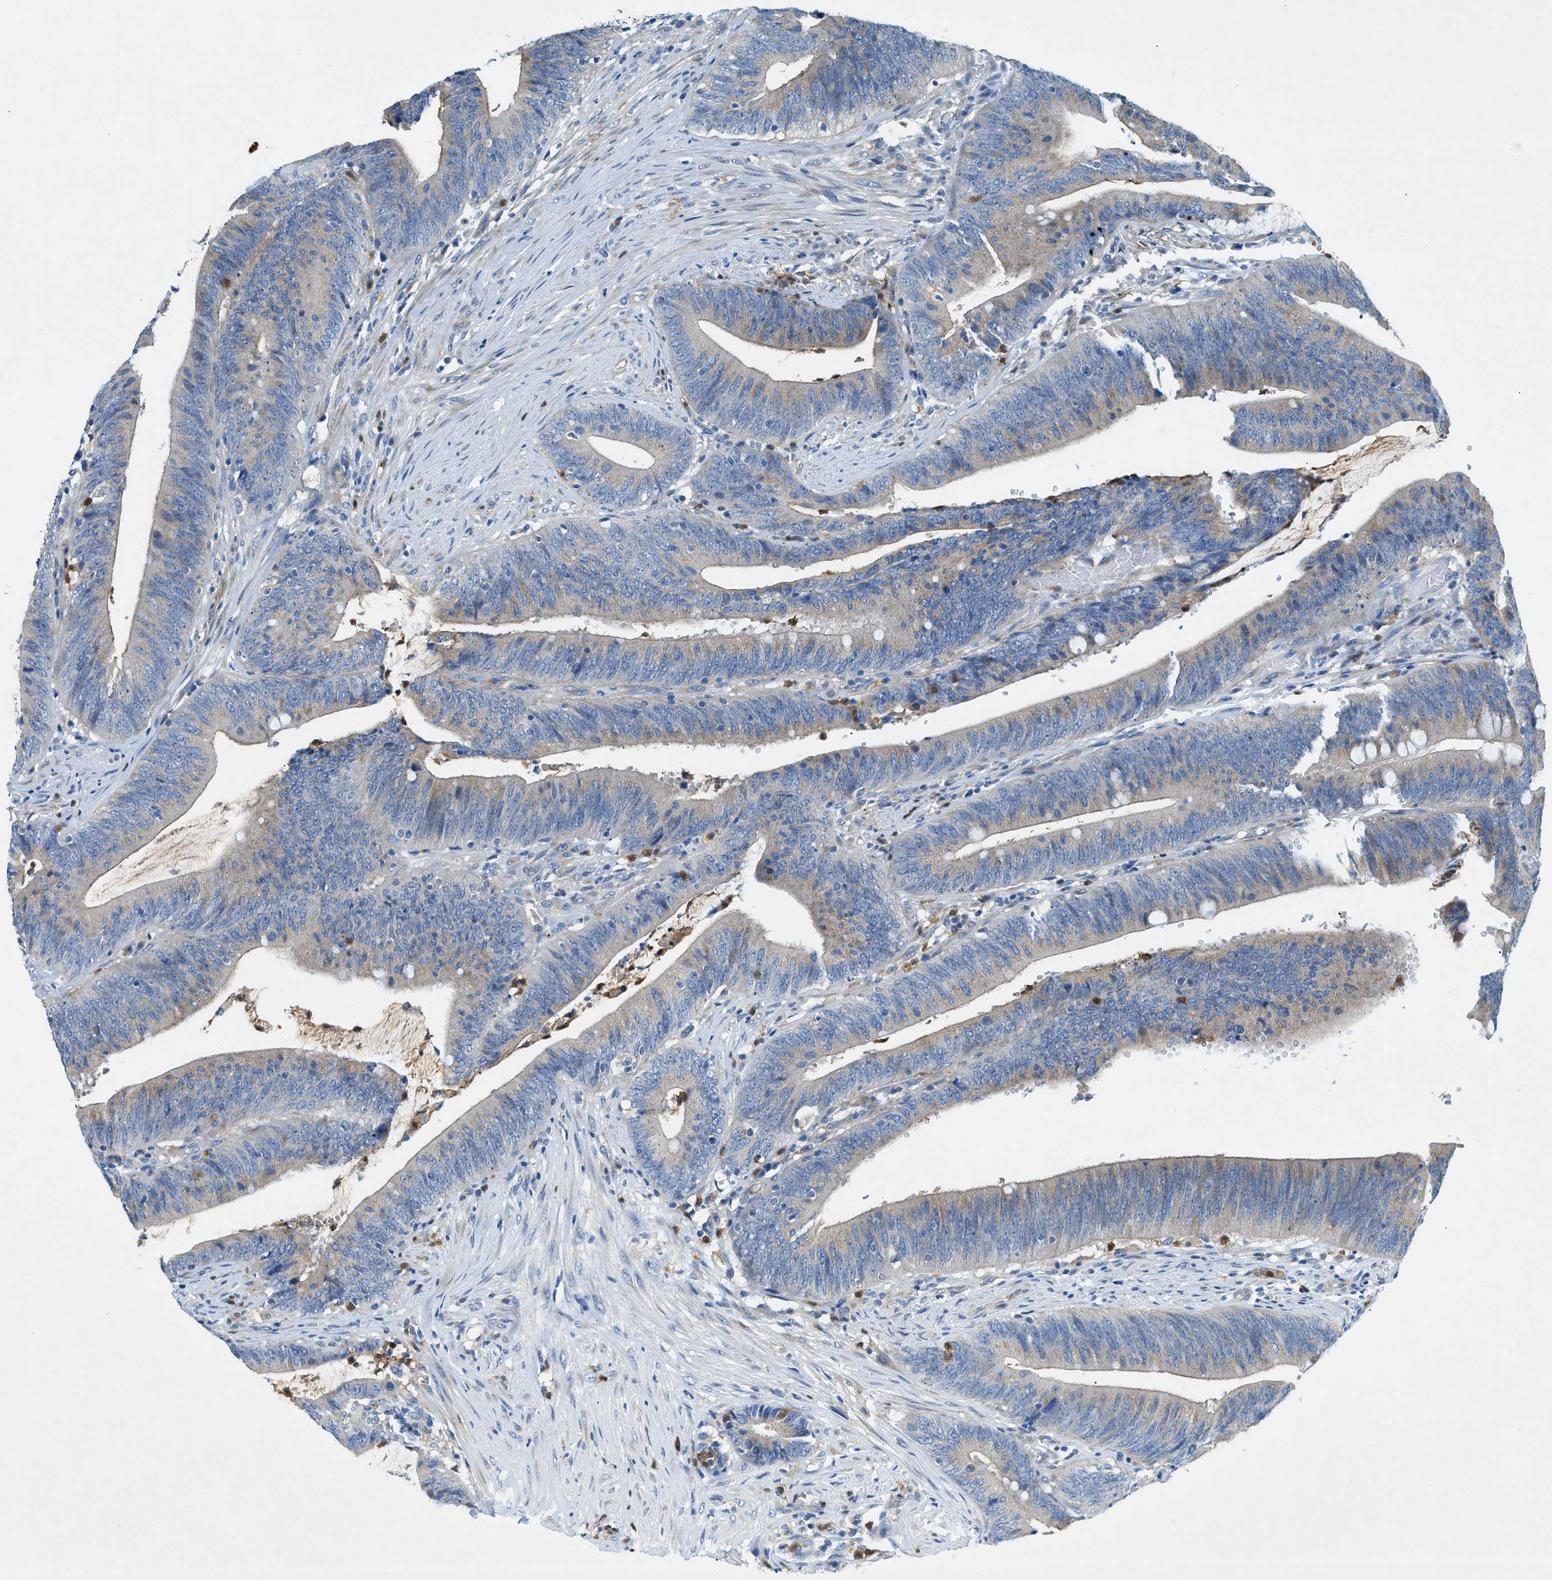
{"staining": {"intensity": "negative", "quantity": "none", "location": "none"}, "tissue": "colorectal cancer", "cell_type": "Tumor cells", "image_type": "cancer", "snomed": [{"axis": "morphology", "description": "Normal tissue, NOS"}, {"axis": "morphology", "description": "Adenocarcinoma, NOS"}, {"axis": "topography", "description": "Rectum"}], "caption": "Immunohistochemistry of human adenocarcinoma (colorectal) reveals no positivity in tumor cells.", "gene": "ZDHHC13", "patient": {"sex": "female", "age": 66}}